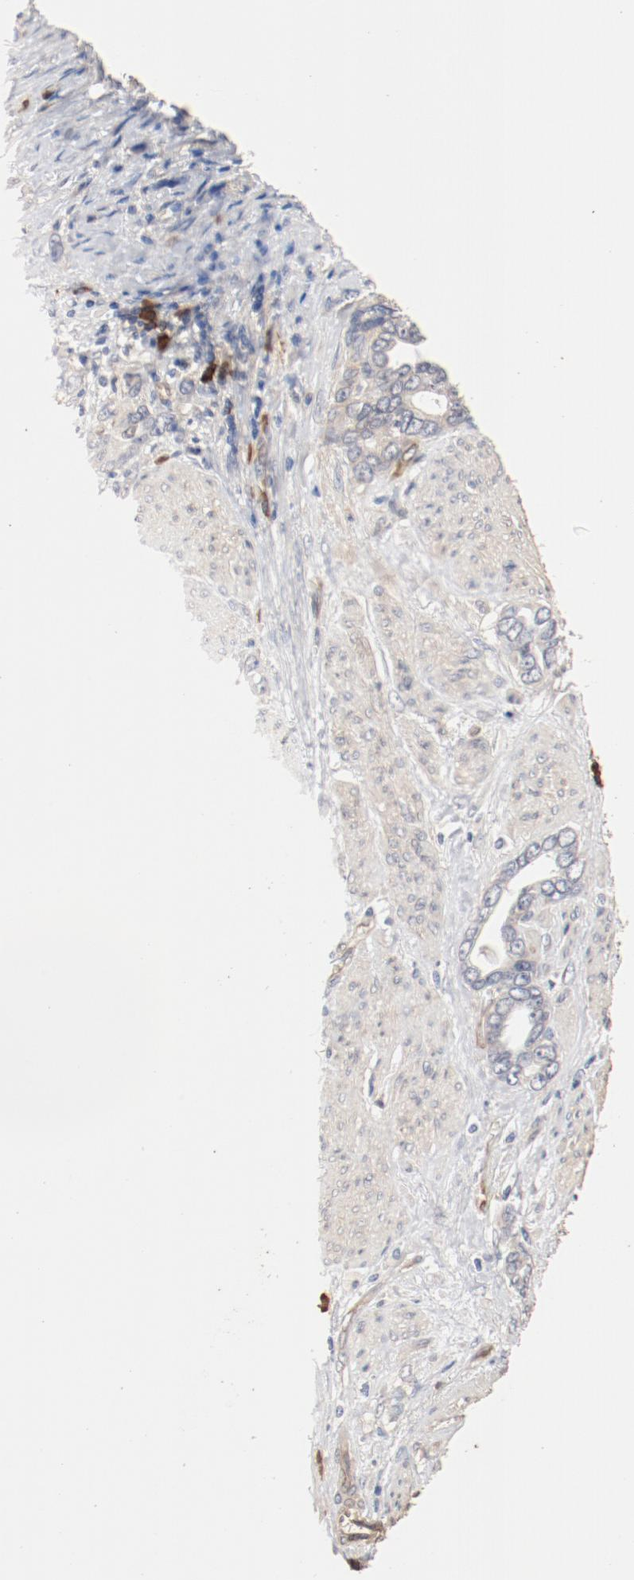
{"staining": {"intensity": "negative", "quantity": "none", "location": "none"}, "tissue": "stomach cancer", "cell_type": "Tumor cells", "image_type": "cancer", "snomed": [{"axis": "morphology", "description": "Adenocarcinoma, NOS"}, {"axis": "topography", "description": "Stomach"}], "caption": "Tumor cells are negative for protein expression in human adenocarcinoma (stomach). The staining is performed using DAB (3,3'-diaminobenzidine) brown chromogen with nuclei counter-stained in using hematoxylin.", "gene": "UBE2J1", "patient": {"sex": "male", "age": 78}}